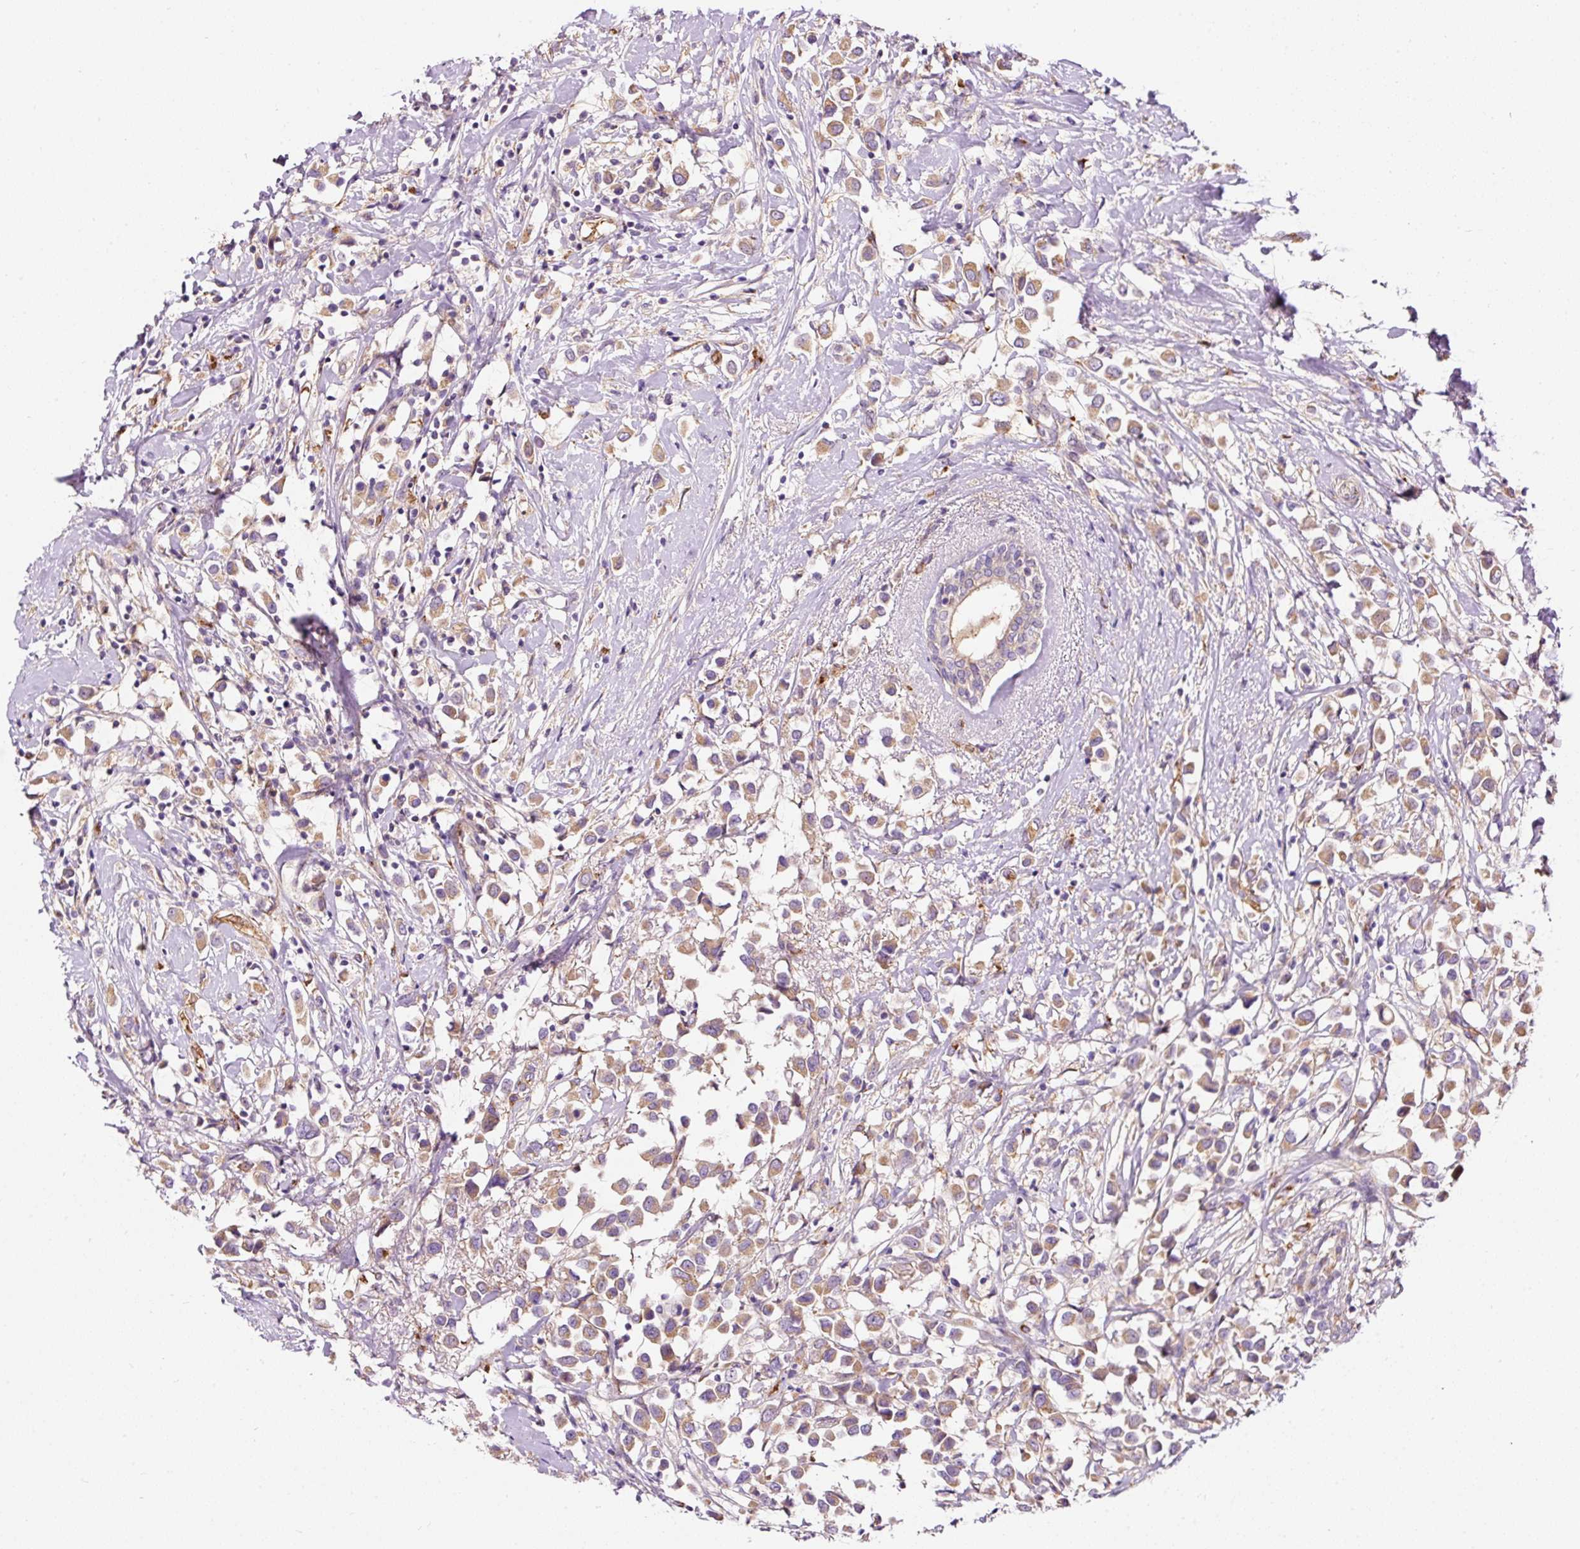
{"staining": {"intensity": "moderate", "quantity": ">75%", "location": "cytoplasmic/membranous"}, "tissue": "breast cancer", "cell_type": "Tumor cells", "image_type": "cancer", "snomed": [{"axis": "morphology", "description": "Duct carcinoma"}, {"axis": "topography", "description": "Breast"}], "caption": "Human breast cancer (invasive ductal carcinoma) stained for a protein (brown) demonstrates moderate cytoplasmic/membranous positive staining in about >75% of tumor cells.", "gene": "PRRC2A", "patient": {"sex": "female", "age": 61}}